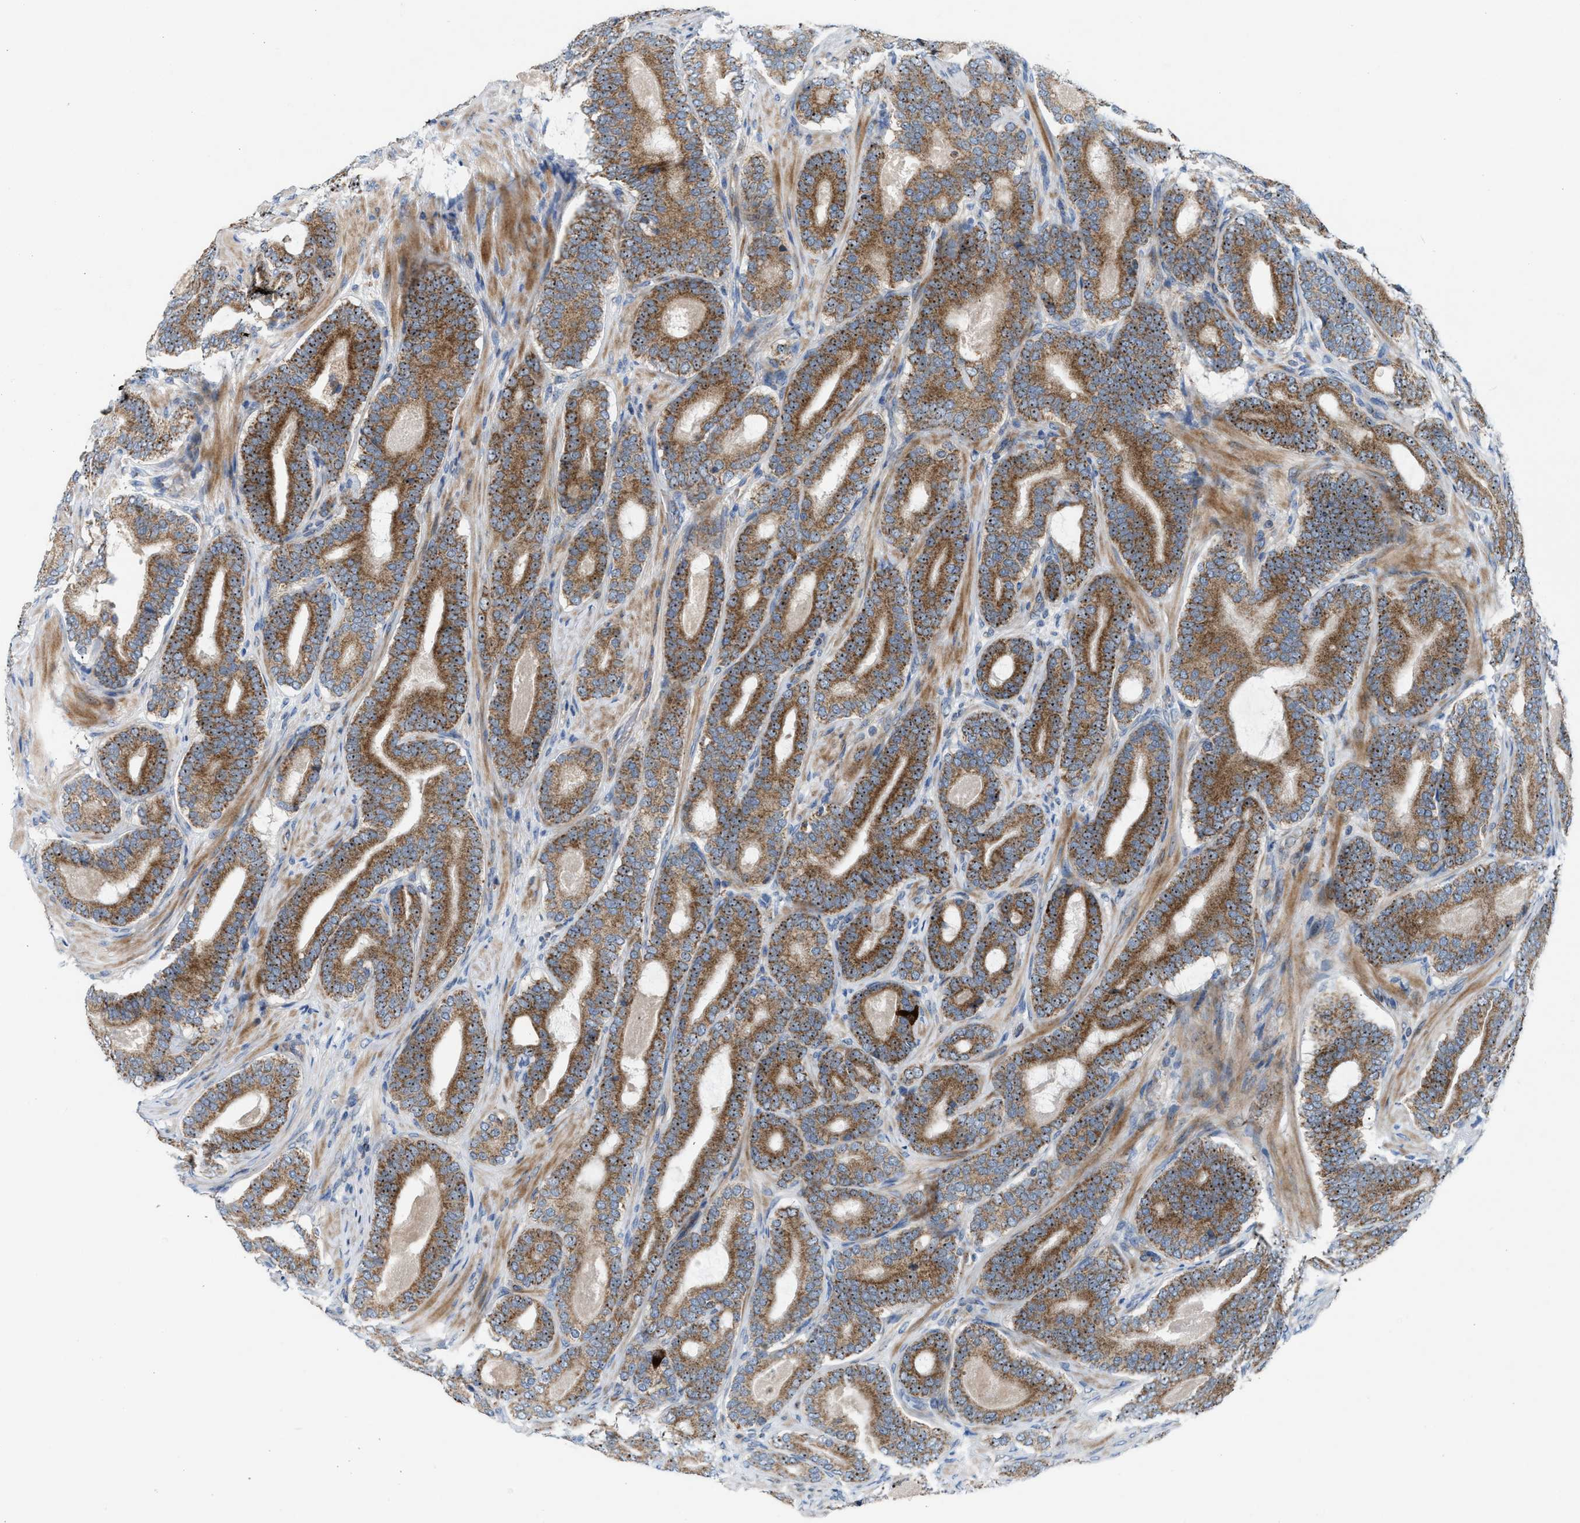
{"staining": {"intensity": "moderate", "quantity": ">75%", "location": "cytoplasmic/membranous,nuclear"}, "tissue": "prostate cancer", "cell_type": "Tumor cells", "image_type": "cancer", "snomed": [{"axis": "morphology", "description": "Adenocarcinoma, High grade"}, {"axis": "topography", "description": "Prostate"}], "caption": "Immunohistochemical staining of high-grade adenocarcinoma (prostate) displays moderate cytoplasmic/membranous and nuclear protein staining in about >75% of tumor cells. (DAB IHC with brightfield microscopy, high magnification).", "gene": "TPH1", "patient": {"sex": "male", "age": 60}}